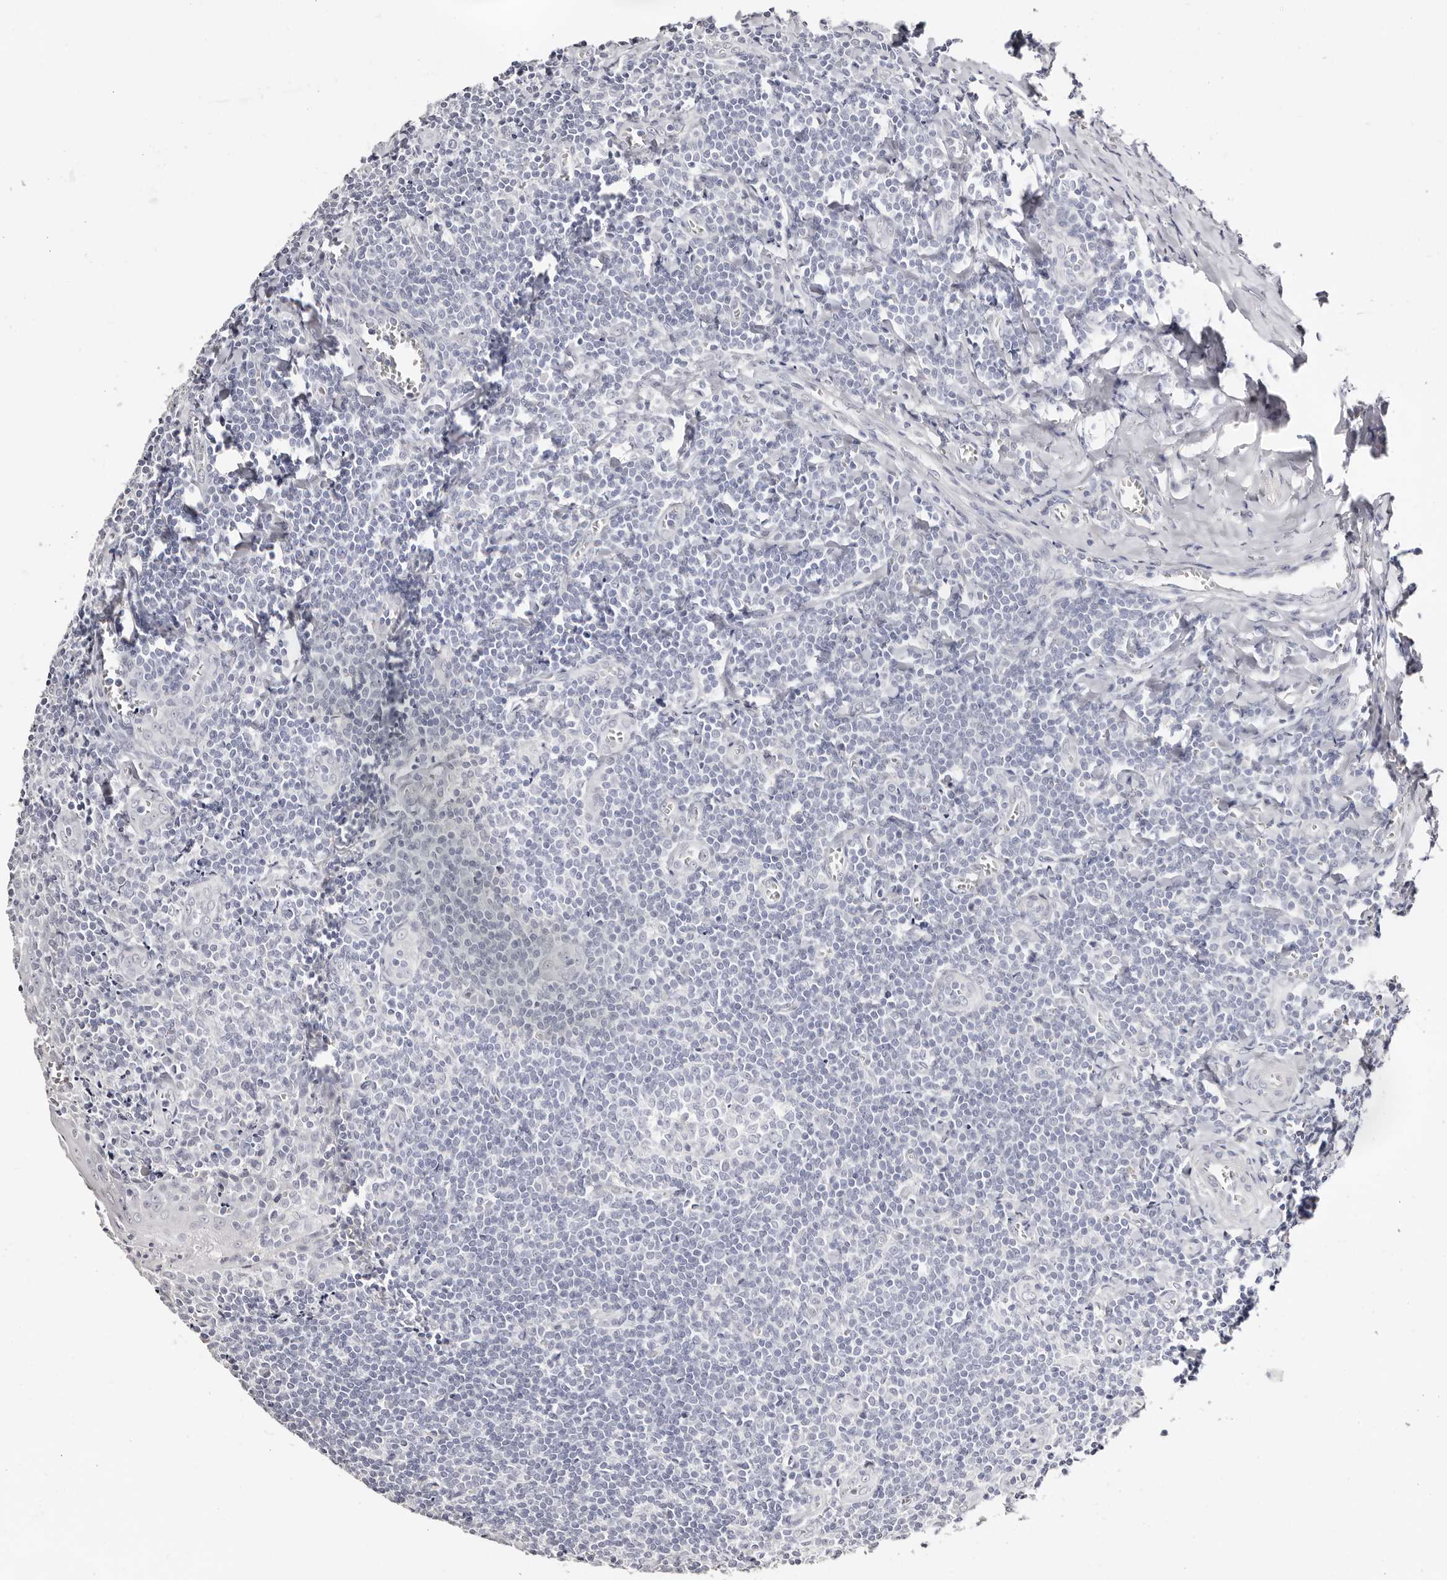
{"staining": {"intensity": "negative", "quantity": "none", "location": "none"}, "tissue": "tonsil", "cell_type": "Germinal center cells", "image_type": "normal", "snomed": [{"axis": "morphology", "description": "Normal tissue, NOS"}, {"axis": "topography", "description": "Tonsil"}], "caption": "Micrograph shows no significant protein staining in germinal center cells of unremarkable tonsil. The staining is performed using DAB (3,3'-diaminobenzidine) brown chromogen with nuclei counter-stained in using hematoxylin.", "gene": "AKNAD1", "patient": {"sex": "male", "age": 27}}